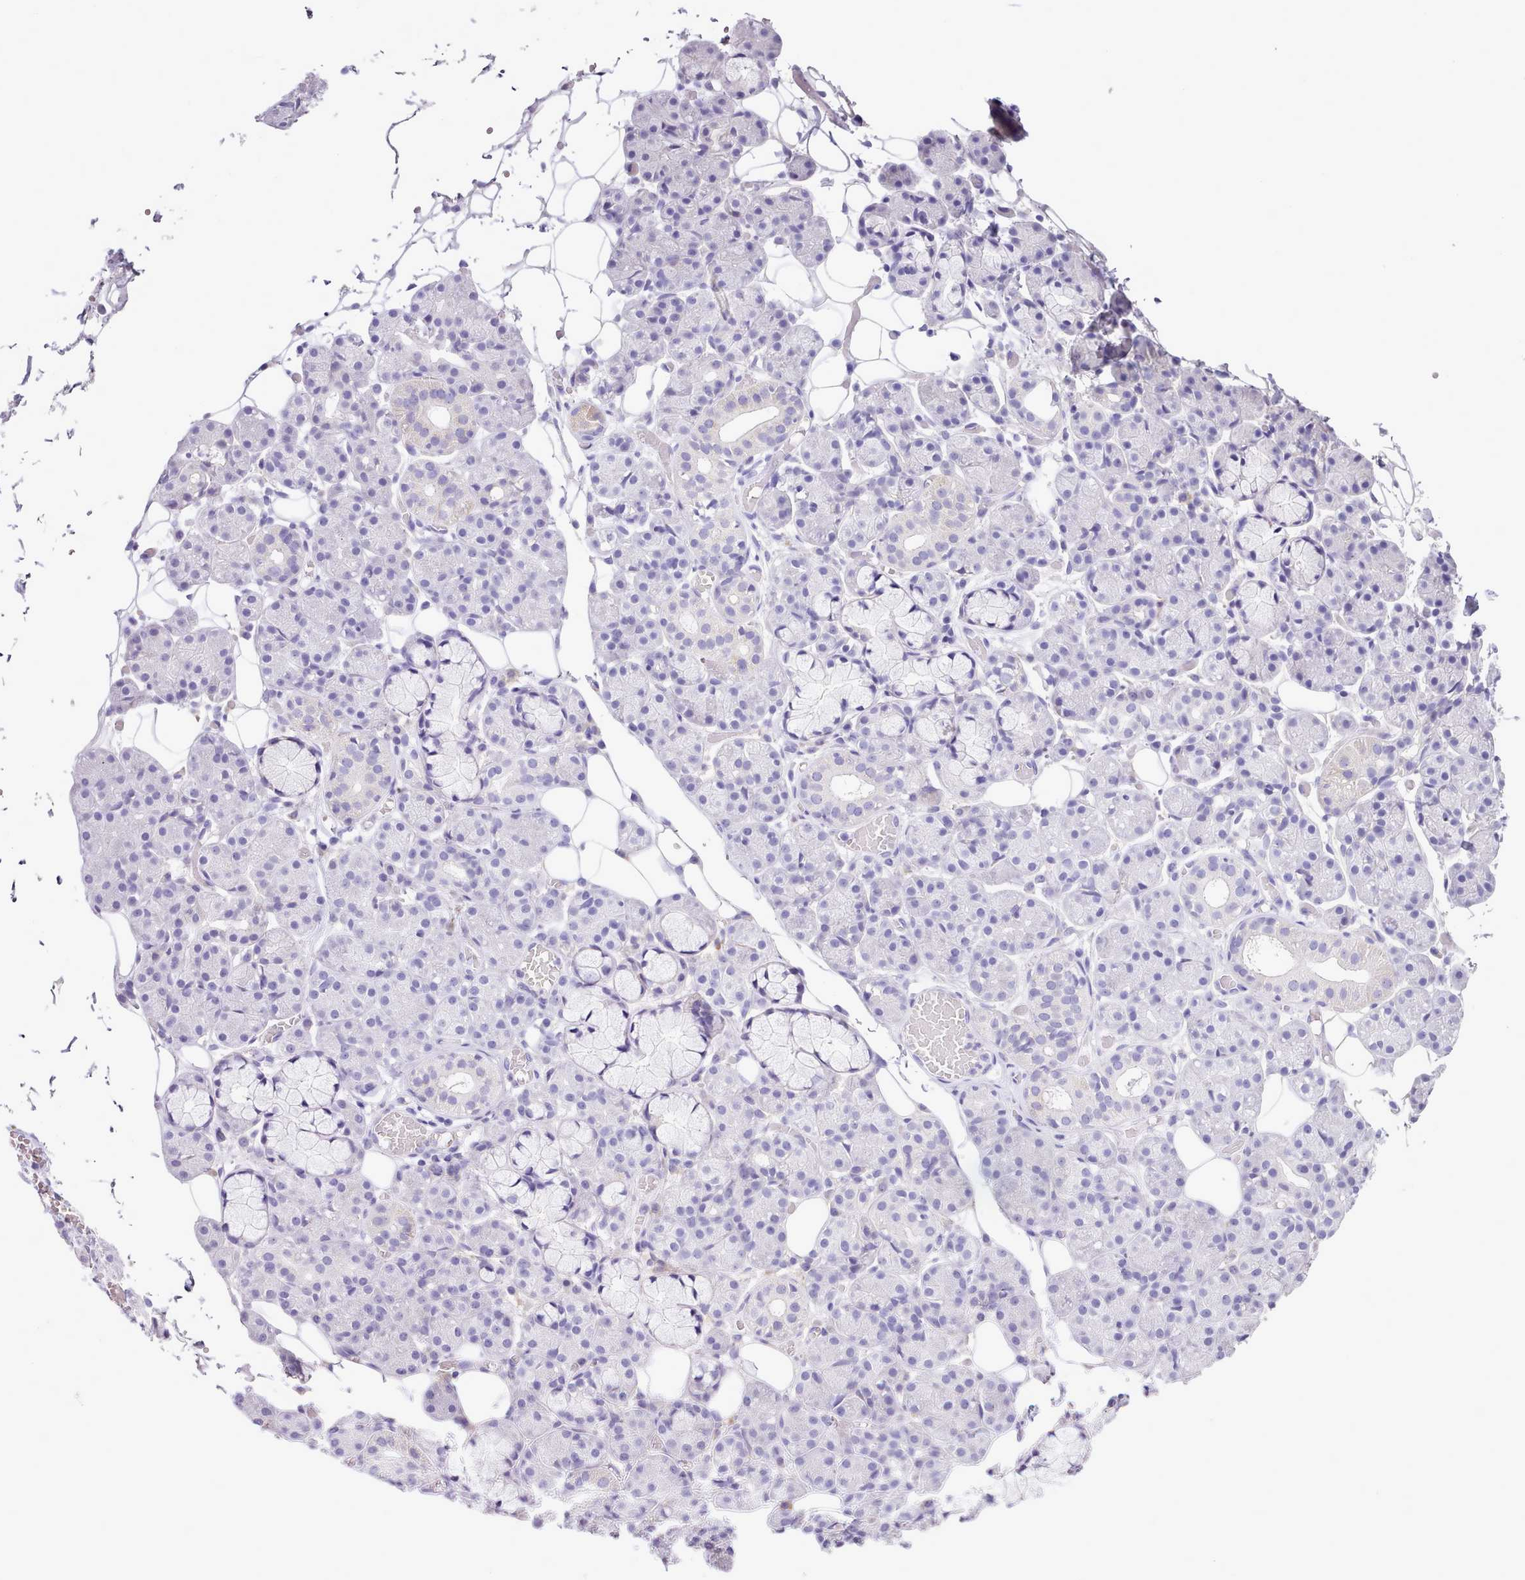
{"staining": {"intensity": "negative", "quantity": "none", "location": "none"}, "tissue": "salivary gland", "cell_type": "Glandular cells", "image_type": "normal", "snomed": [{"axis": "morphology", "description": "Normal tissue, NOS"}, {"axis": "topography", "description": "Salivary gland"}], "caption": "Protein analysis of normal salivary gland exhibits no significant positivity in glandular cells. (Immunohistochemistry, brightfield microscopy, high magnification).", "gene": "FAM83E", "patient": {"sex": "male", "age": 63}}